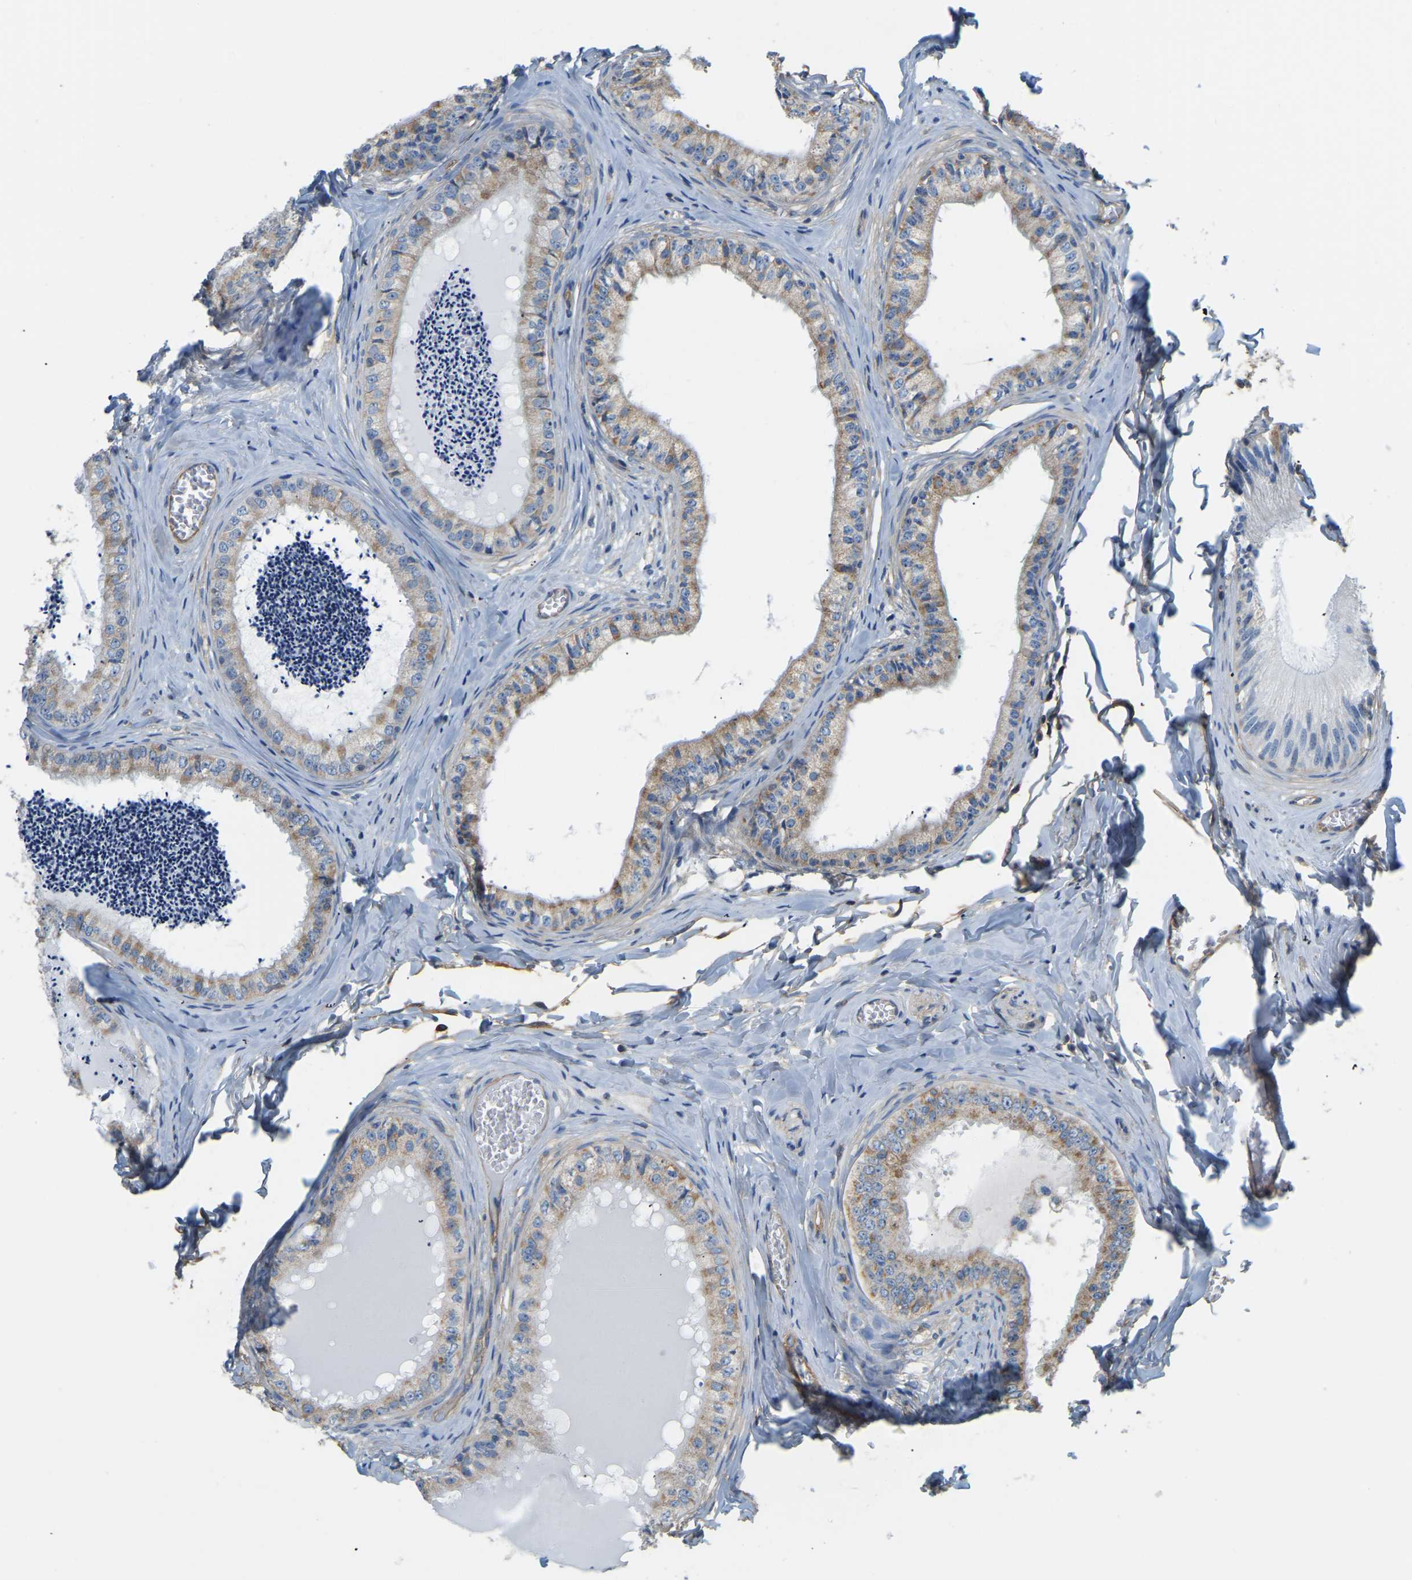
{"staining": {"intensity": "moderate", "quantity": "25%-75%", "location": "cytoplasmic/membranous"}, "tissue": "epididymis", "cell_type": "Glandular cells", "image_type": "normal", "snomed": [{"axis": "morphology", "description": "Normal tissue, NOS"}, {"axis": "topography", "description": "Epididymis"}], "caption": "About 25%-75% of glandular cells in benign human epididymis display moderate cytoplasmic/membranous protein positivity as visualized by brown immunohistochemical staining.", "gene": "AHNAK", "patient": {"sex": "male", "age": 31}}